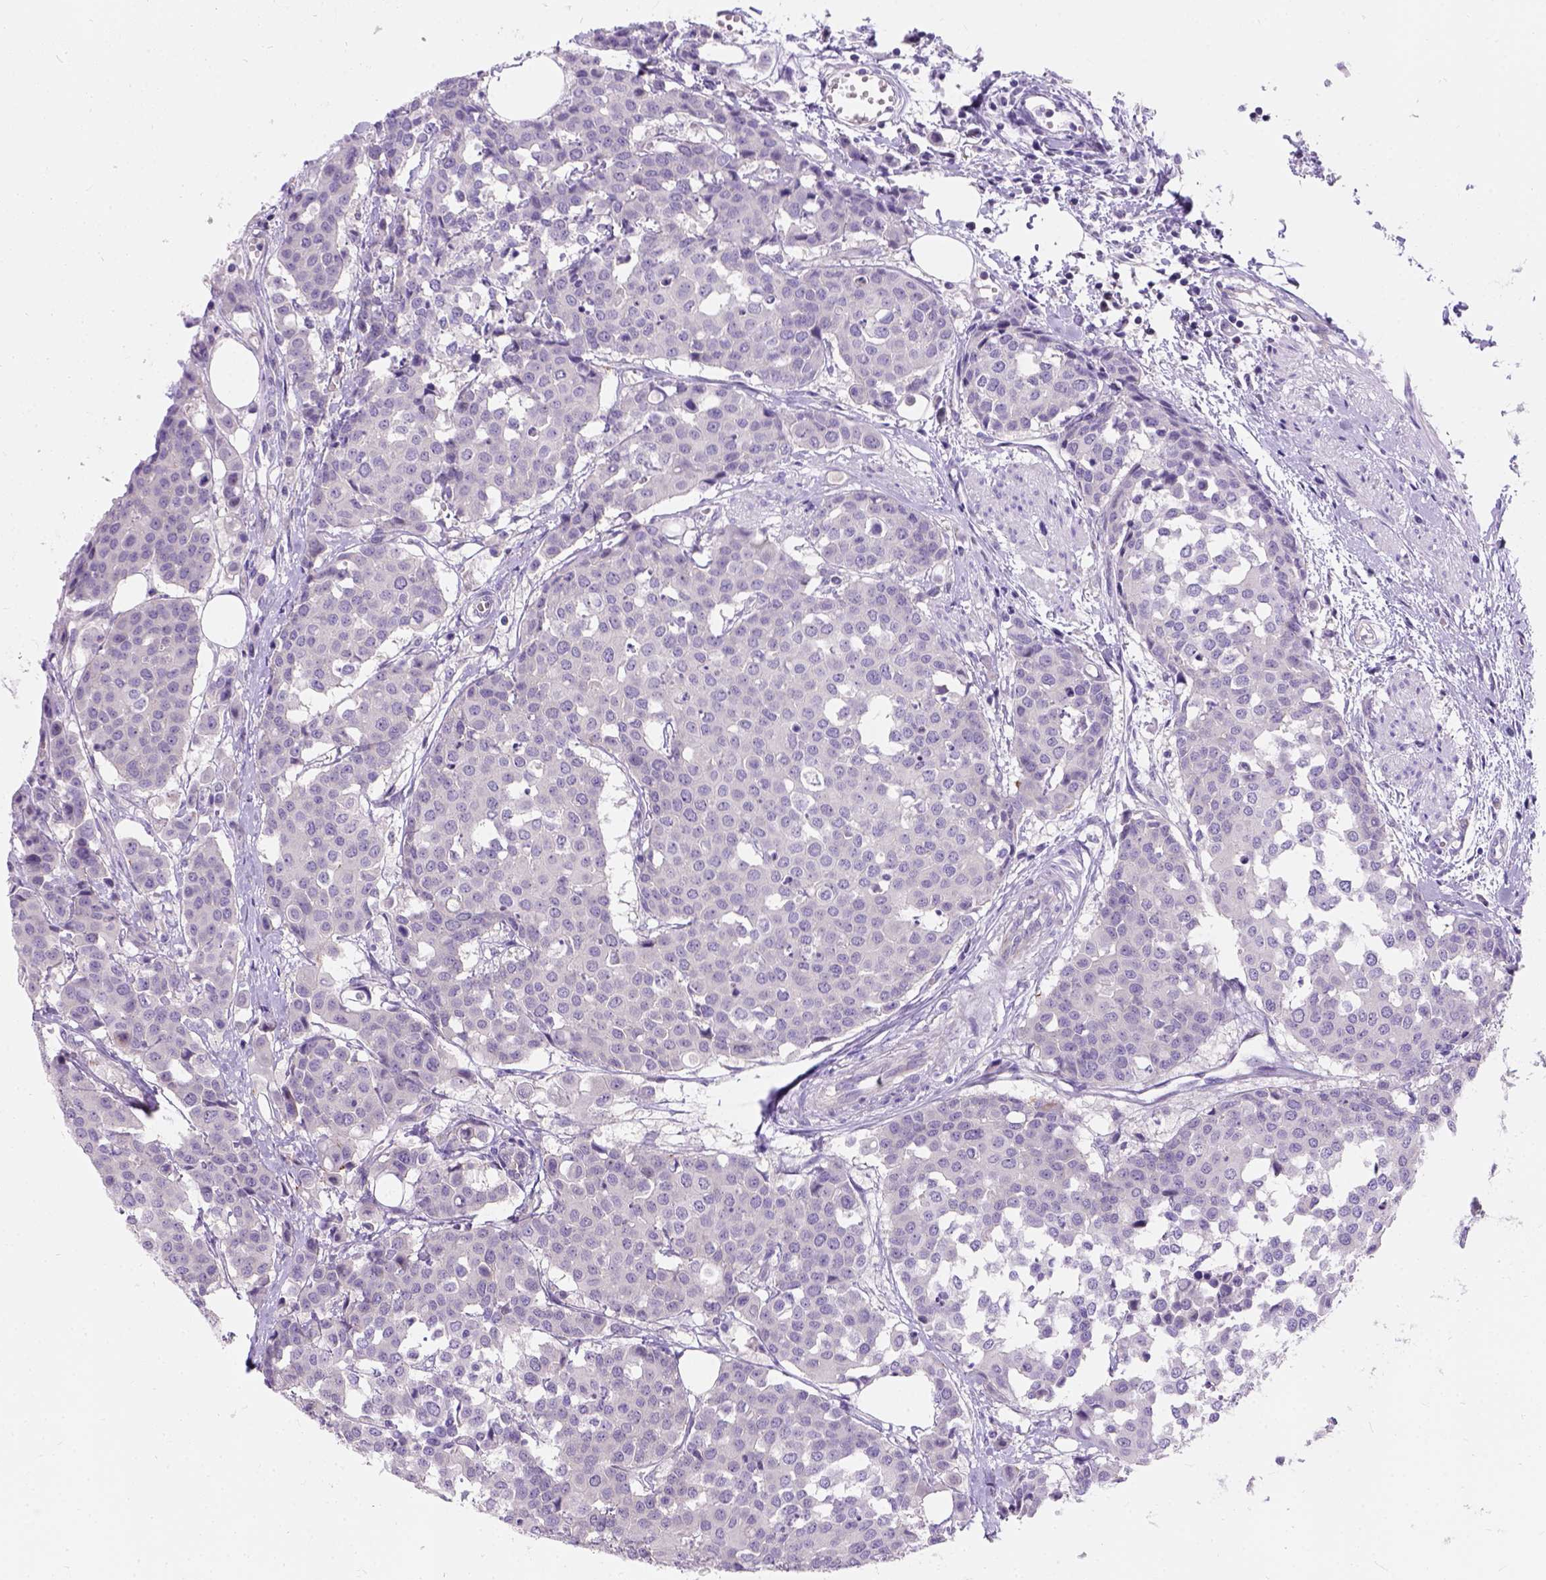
{"staining": {"intensity": "negative", "quantity": "none", "location": "none"}, "tissue": "carcinoid", "cell_type": "Tumor cells", "image_type": "cancer", "snomed": [{"axis": "morphology", "description": "Carcinoid, malignant, NOS"}, {"axis": "topography", "description": "Colon"}], "caption": "Micrograph shows no protein positivity in tumor cells of malignant carcinoid tissue.", "gene": "C20orf144", "patient": {"sex": "male", "age": 81}}